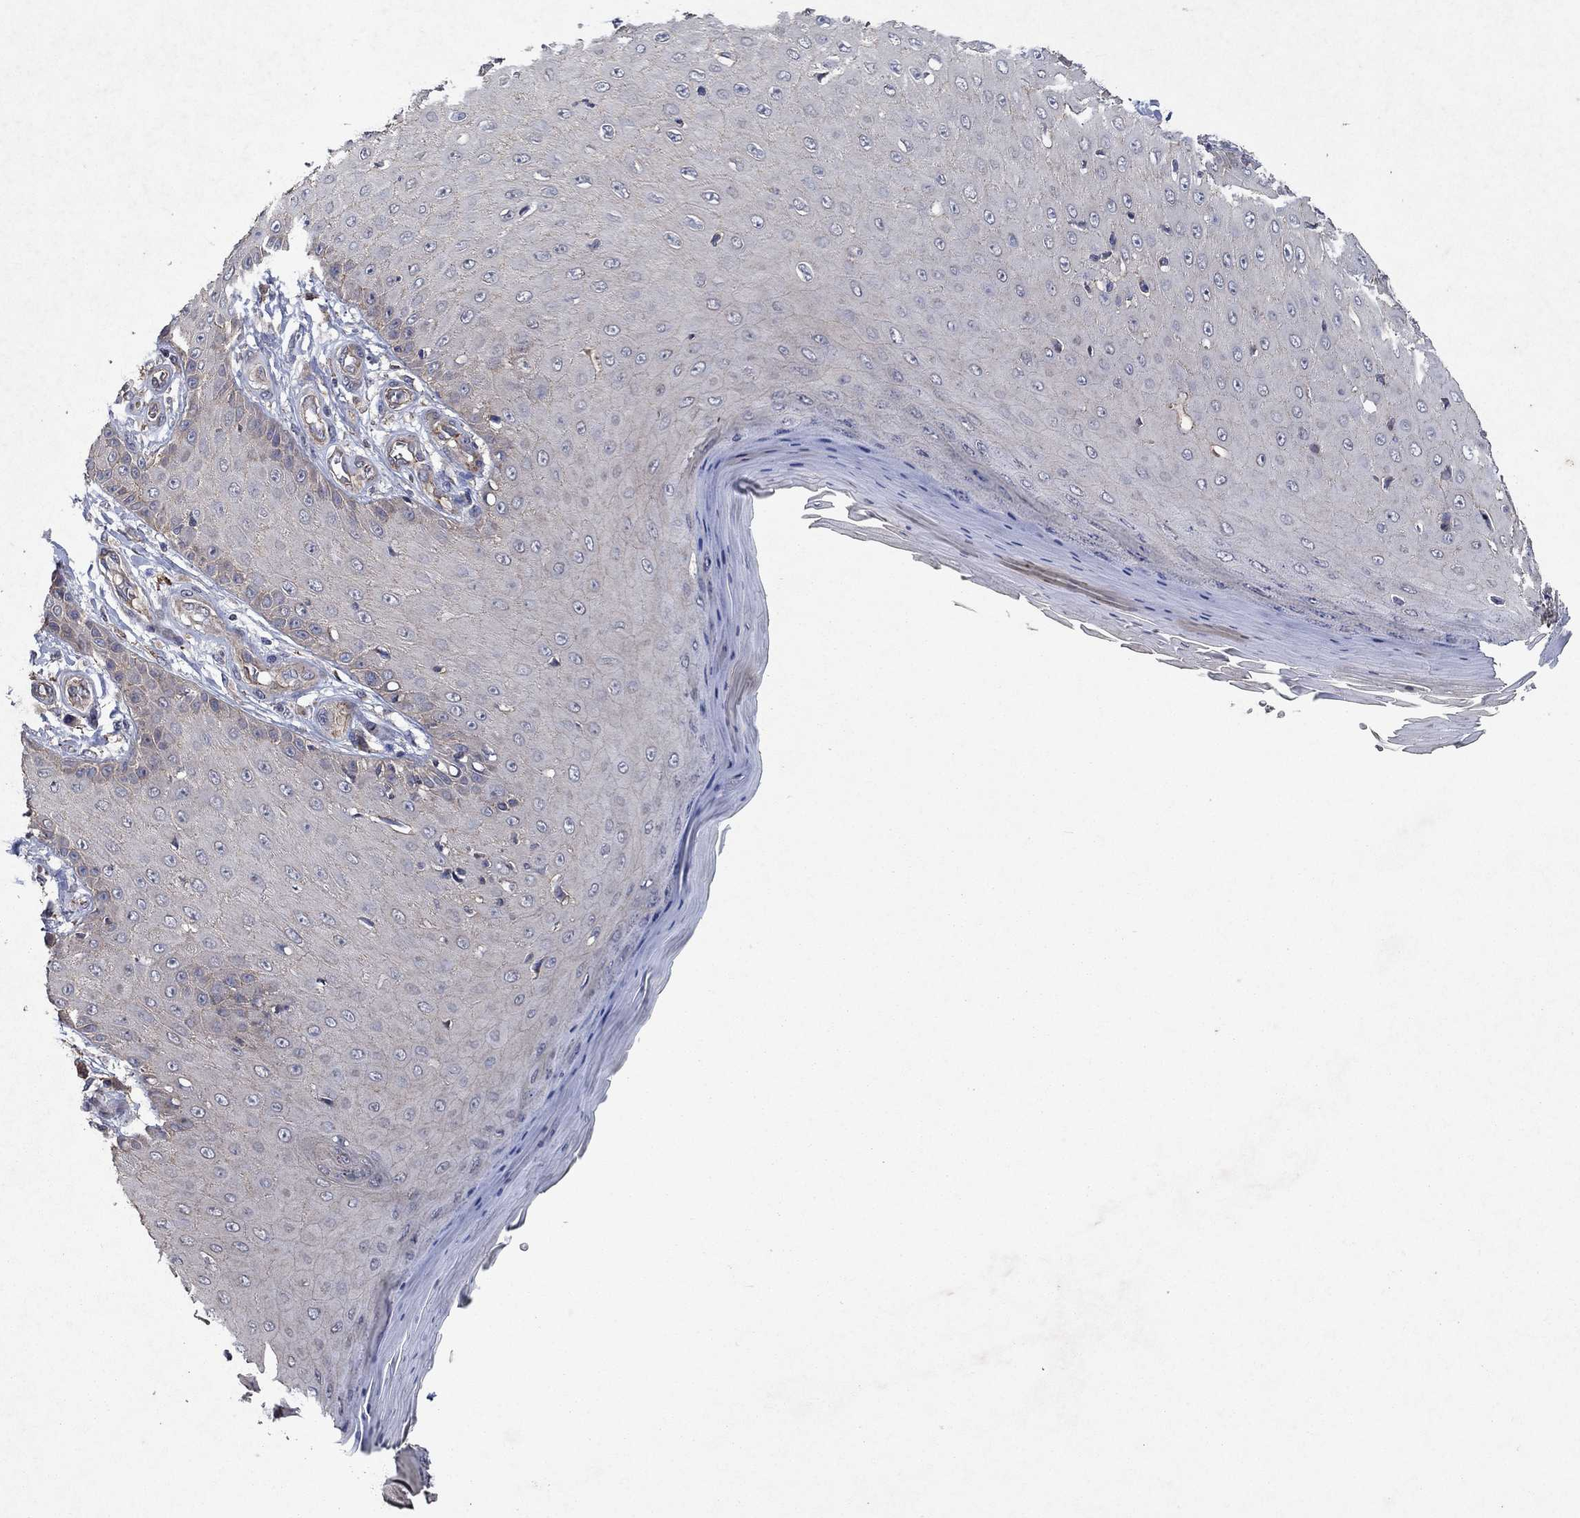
{"staining": {"intensity": "negative", "quantity": "none", "location": "none"}, "tissue": "skin cancer", "cell_type": "Tumor cells", "image_type": "cancer", "snomed": [{"axis": "morphology", "description": "Inflammation, NOS"}, {"axis": "morphology", "description": "Squamous cell carcinoma, NOS"}, {"axis": "topography", "description": "Skin"}], "caption": "Tumor cells show no significant positivity in skin squamous cell carcinoma.", "gene": "FRG1", "patient": {"sex": "male", "age": 70}}